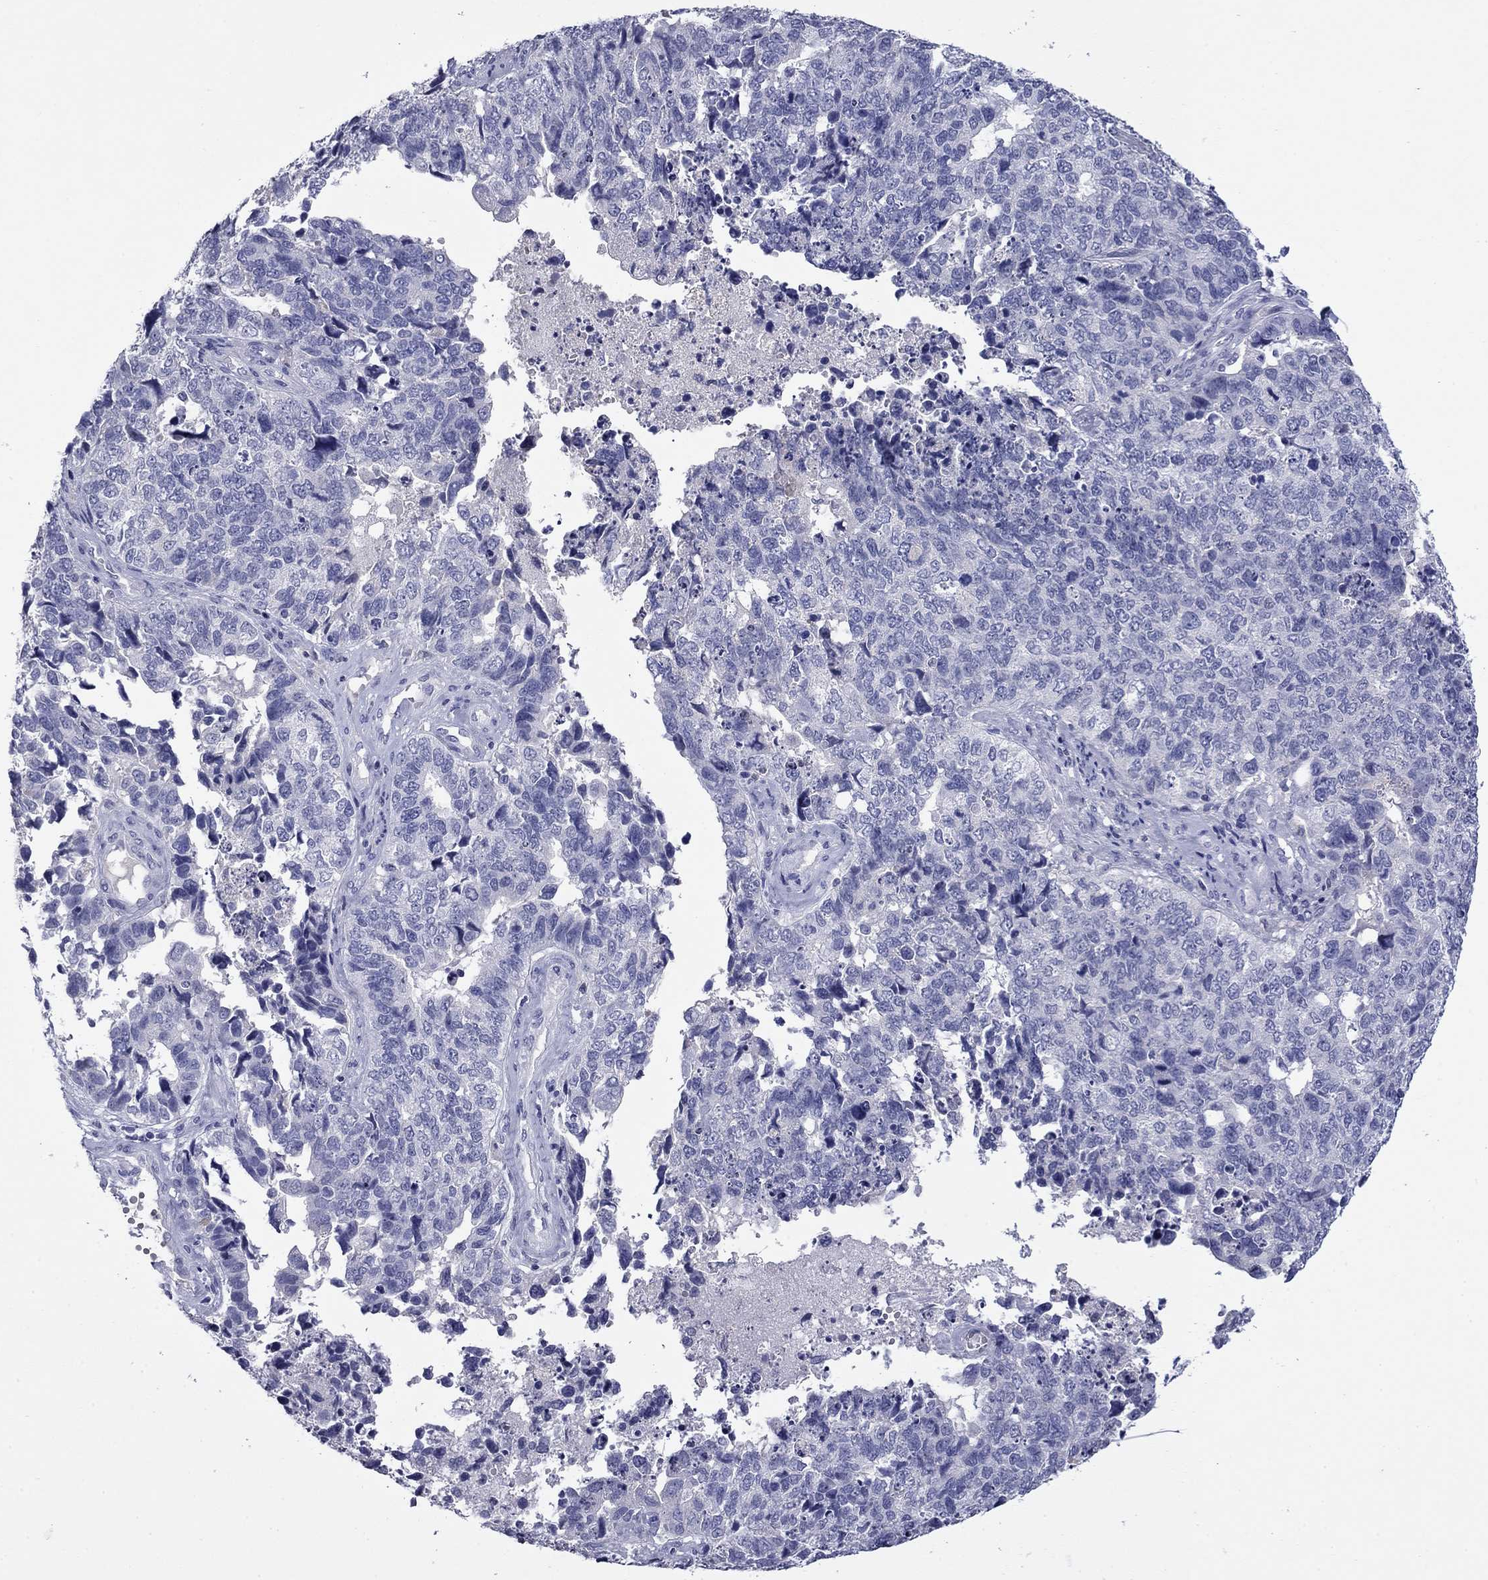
{"staining": {"intensity": "negative", "quantity": "none", "location": "none"}, "tissue": "cervical cancer", "cell_type": "Tumor cells", "image_type": "cancer", "snomed": [{"axis": "morphology", "description": "Squamous cell carcinoma, NOS"}, {"axis": "topography", "description": "Cervix"}], "caption": "Immunohistochemistry histopathology image of neoplastic tissue: cervical cancer (squamous cell carcinoma) stained with DAB demonstrates no significant protein staining in tumor cells.", "gene": "CFAP119", "patient": {"sex": "female", "age": 63}}